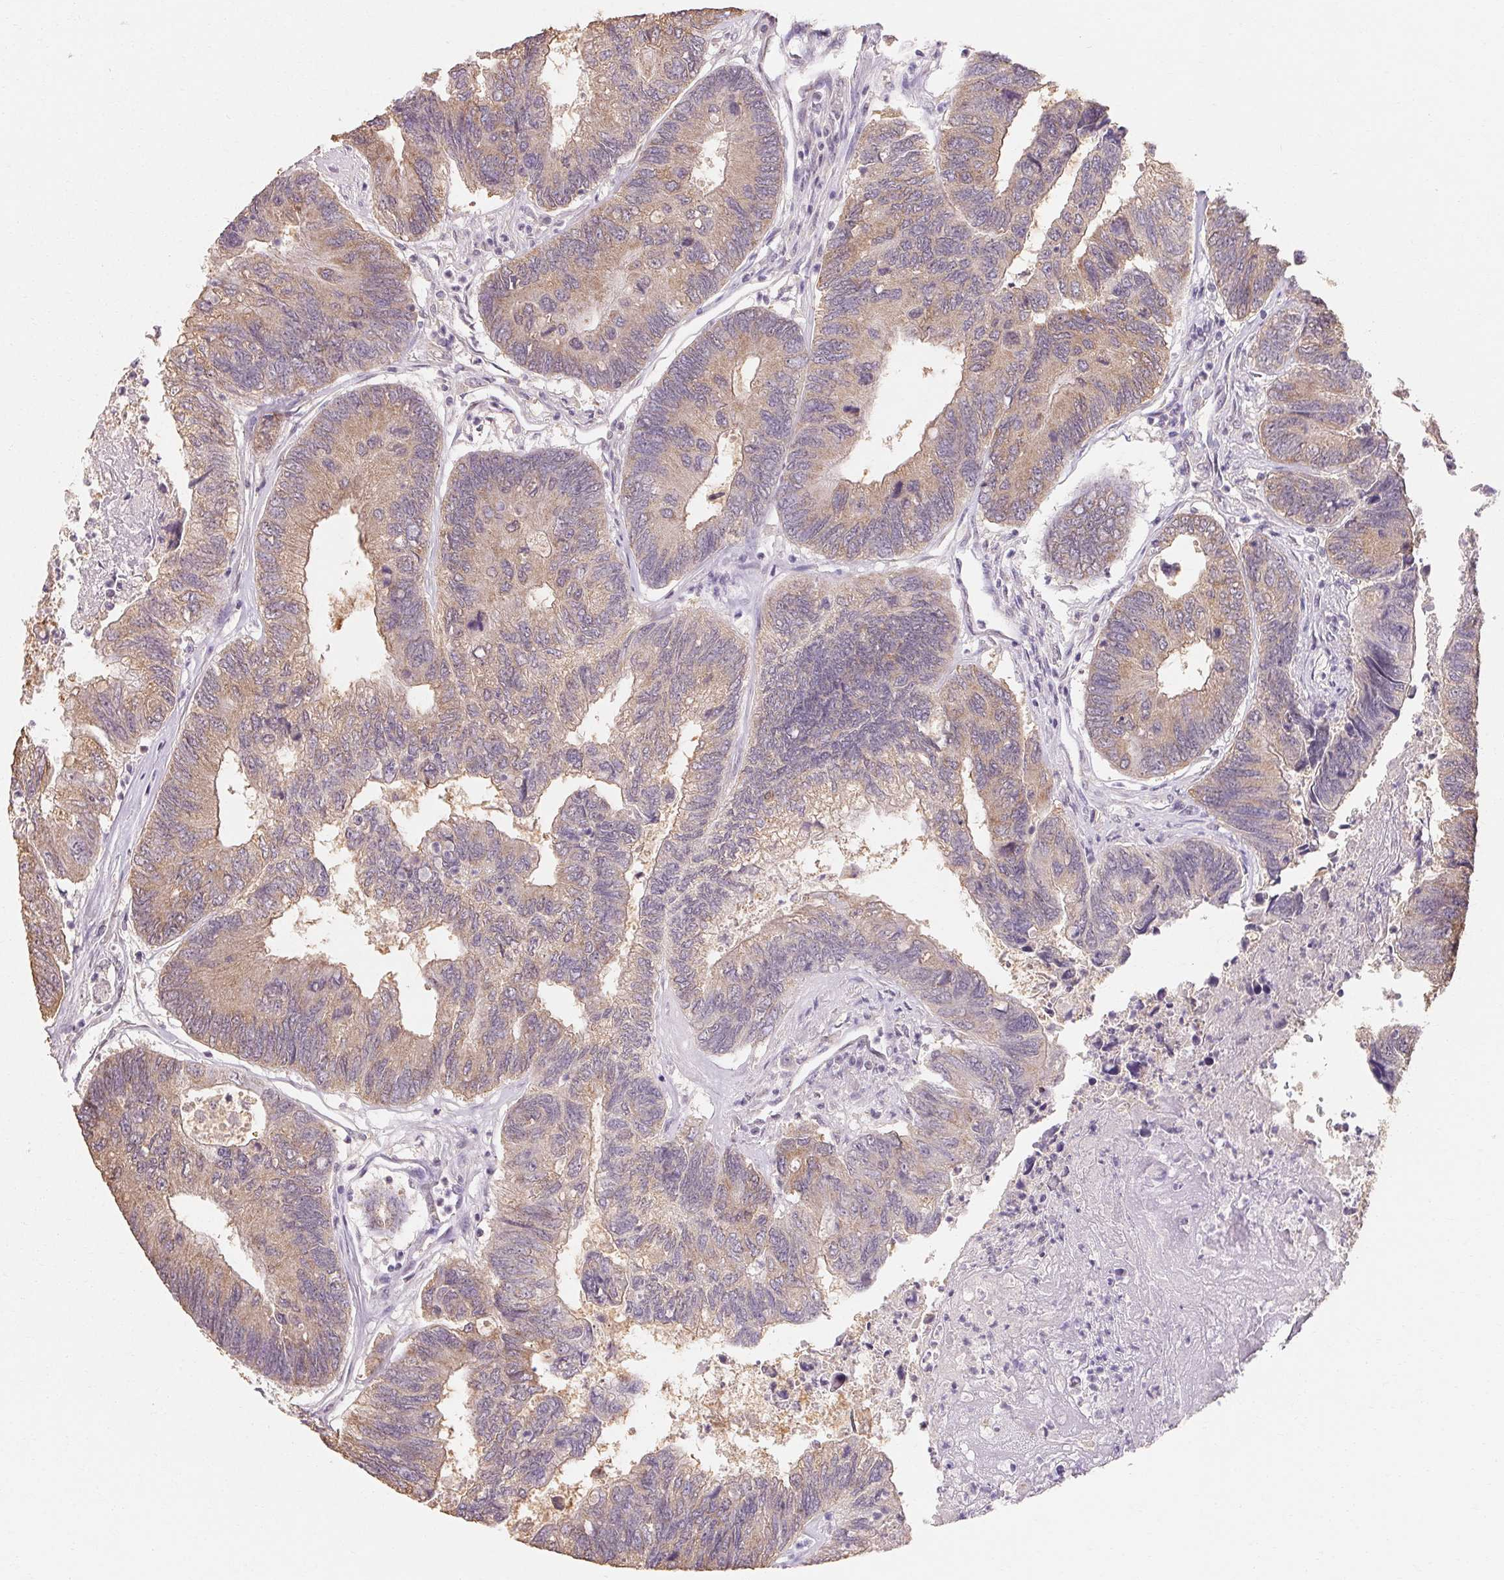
{"staining": {"intensity": "moderate", "quantity": ">75%", "location": "cytoplasmic/membranous"}, "tissue": "colorectal cancer", "cell_type": "Tumor cells", "image_type": "cancer", "snomed": [{"axis": "morphology", "description": "Adenocarcinoma, NOS"}, {"axis": "topography", "description": "Colon"}], "caption": "Immunohistochemistry of human adenocarcinoma (colorectal) reveals medium levels of moderate cytoplasmic/membranous staining in approximately >75% of tumor cells. The protein of interest is shown in brown color, while the nuclei are stained blue.", "gene": "MAP7D2", "patient": {"sex": "female", "age": 67}}